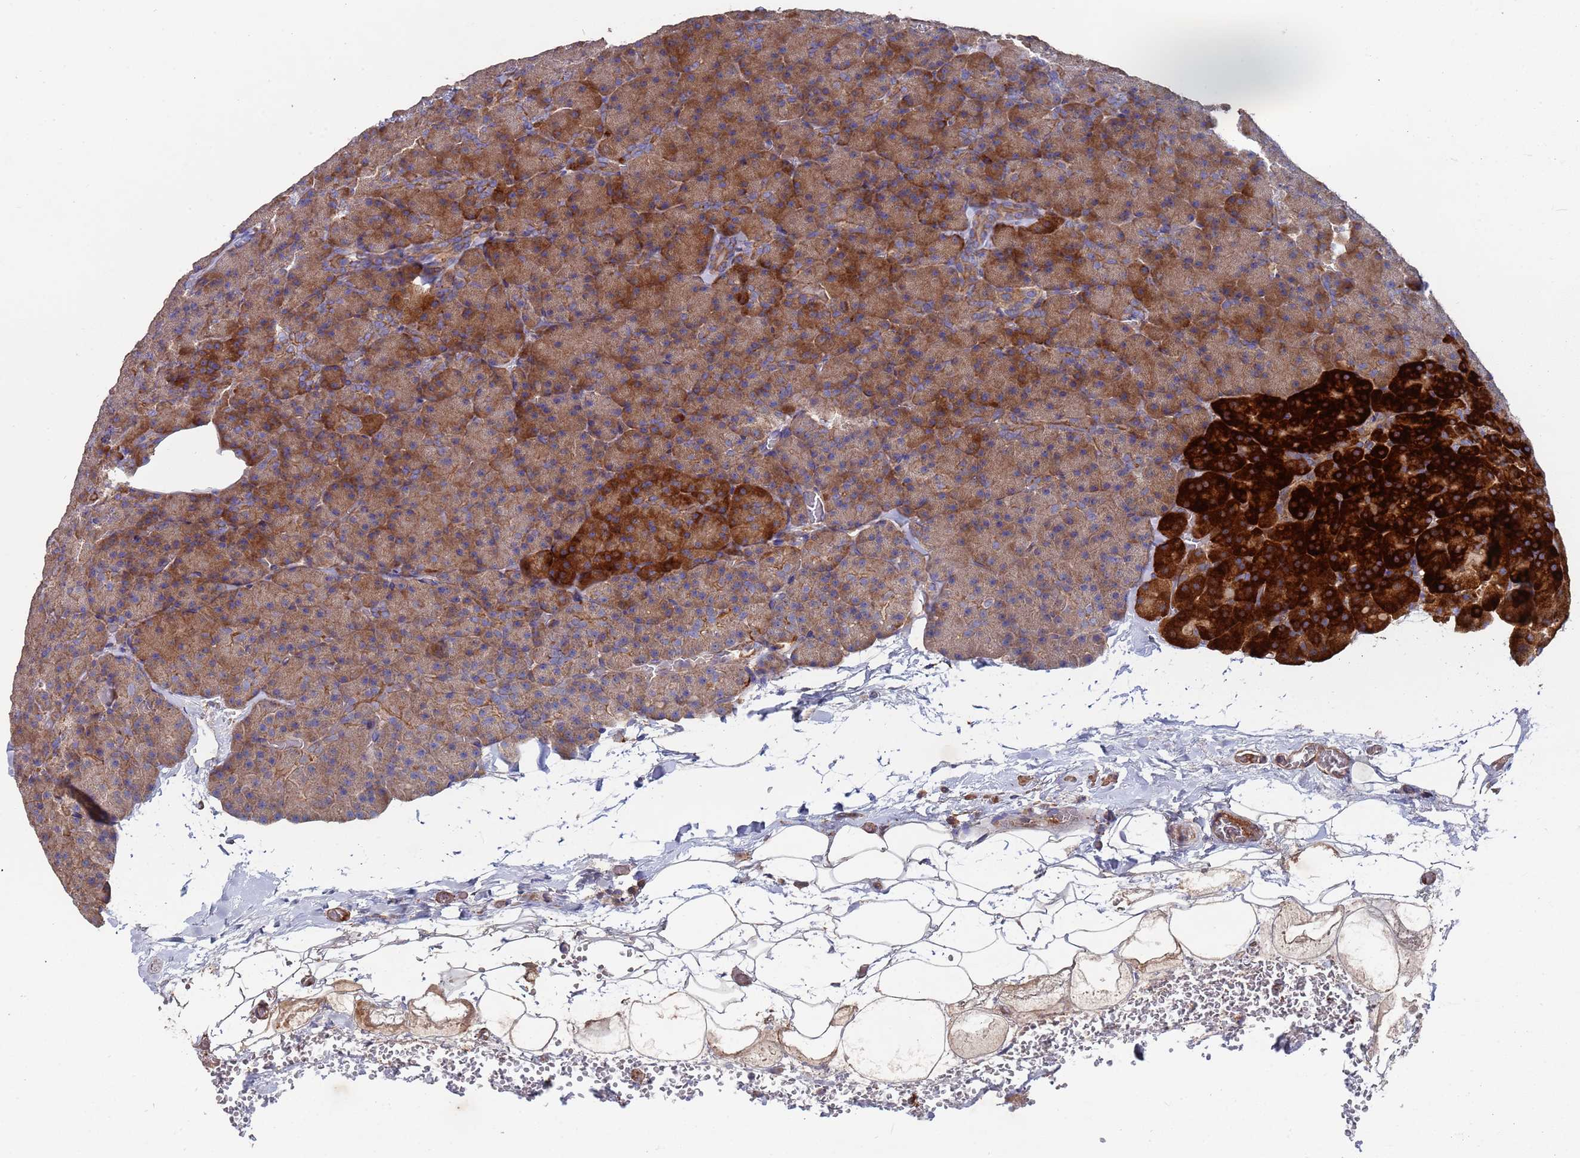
{"staining": {"intensity": "strong", "quantity": "25%-75%", "location": "cytoplasmic/membranous"}, "tissue": "pancreas", "cell_type": "Exocrine glandular cells", "image_type": "normal", "snomed": [{"axis": "morphology", "description": "Normal tissue, NOS"}, {"axis": "morphology", "description": "Carcinoid, malignant, NOS"}, {"axis": "topography", "description": "Pancreas"}], "caption": "Immunohistochemical staining of benign human pancreas shows 25%-75% levels of strong cytoplasmic/membranous protein expression in approximately 25%-75% of exocrine glandular cells.", "gene": "PYCR1", "patient": {"sex": "female", "age": 35}}